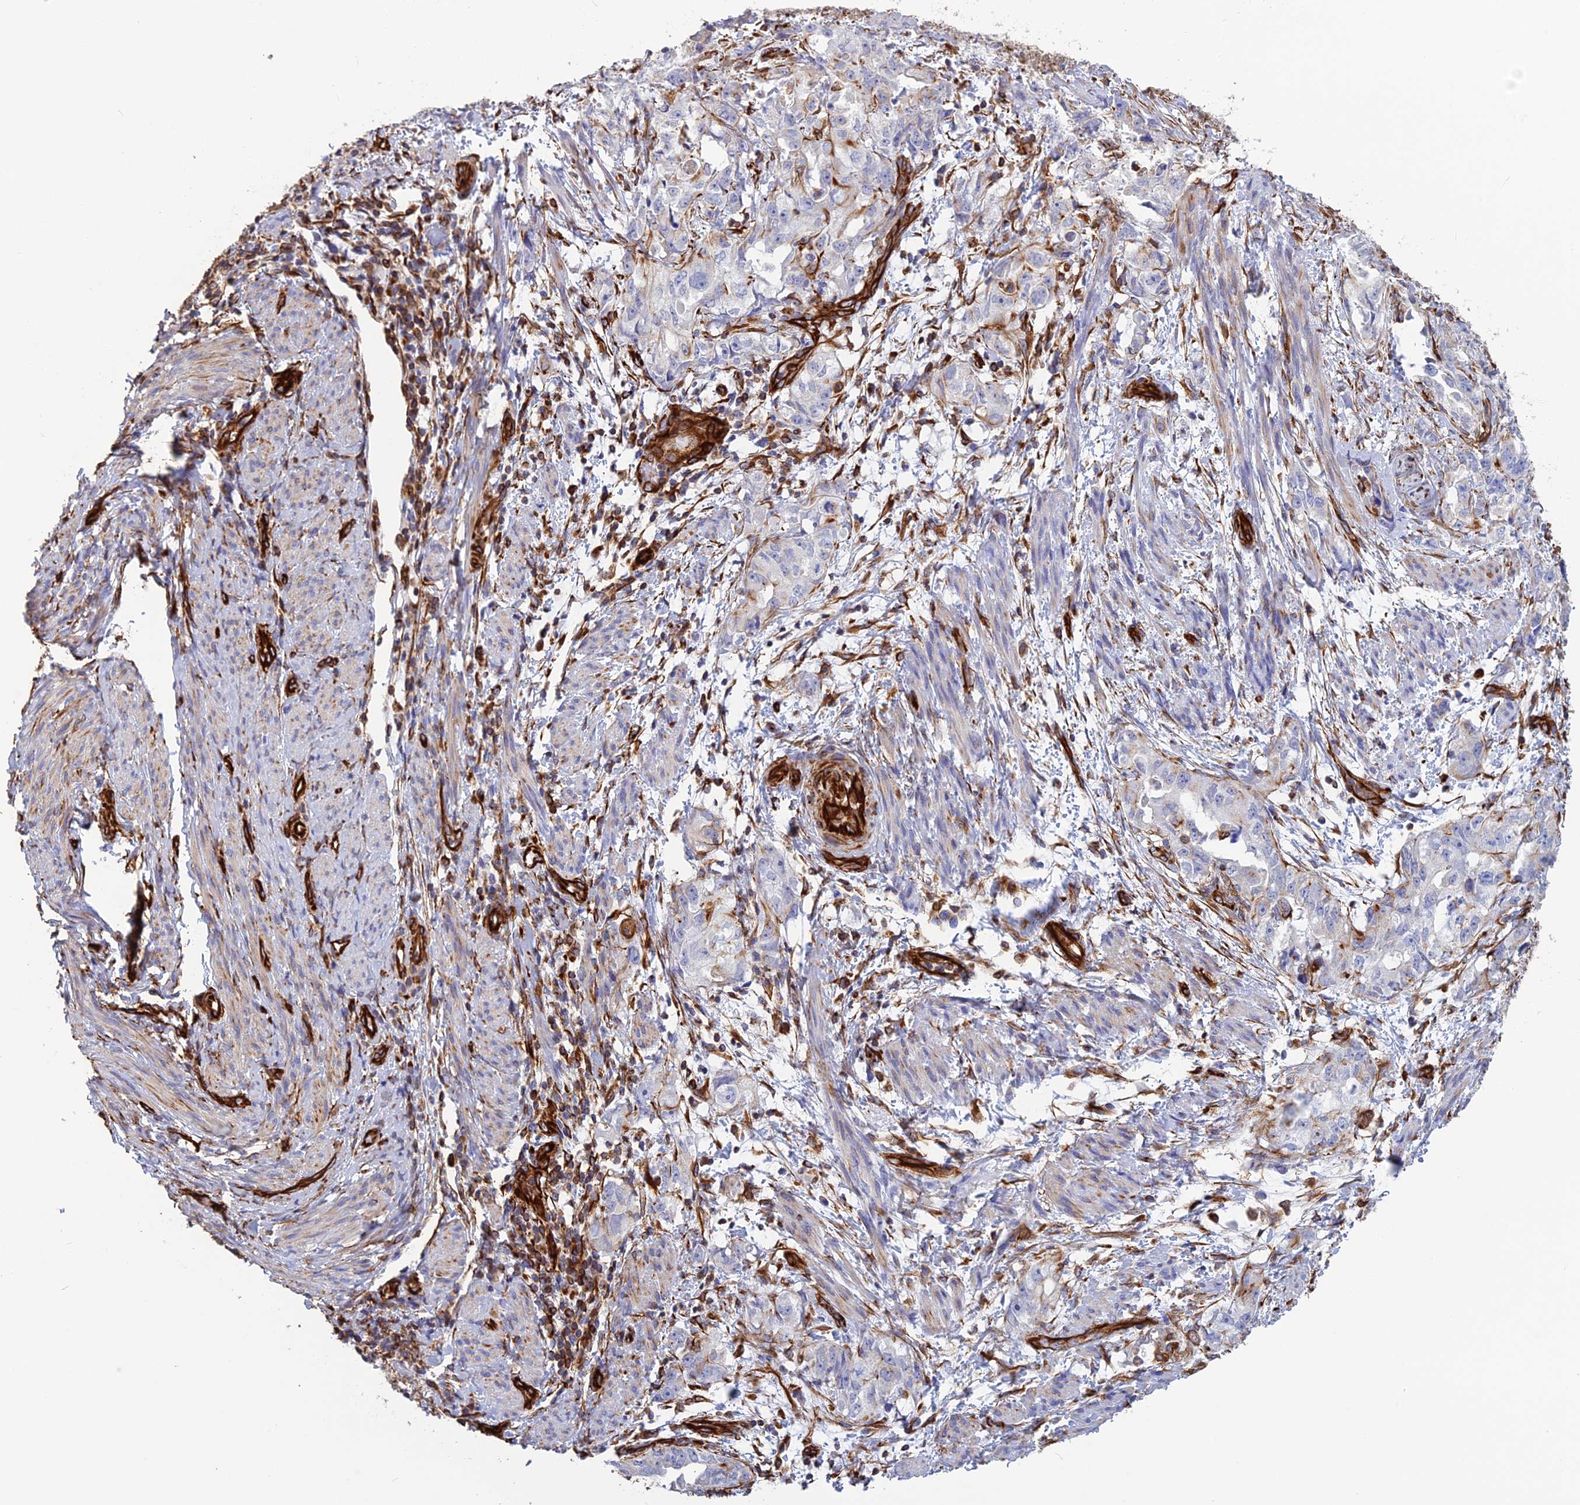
{"staining": {"intensity": "negative", "quantity": "none", "location": "none"}, "tissue": "endometrial cancer", "cell_type": "Tumor cells", "image_type": "cancer", "snomed": [{"axis": "morphology", "description": "Adenocarcinoma, NOS"}, {"axis": "topography", "description": "Endometrium"}], "caption": "This is an immunohistochemistry (IHC) histopathology image of endometrial cancer (adenocarcinoma). There is no positivity in tumor cells.", "gene": "FBXL20", "patient": {"sex": "female", "age": 65}}